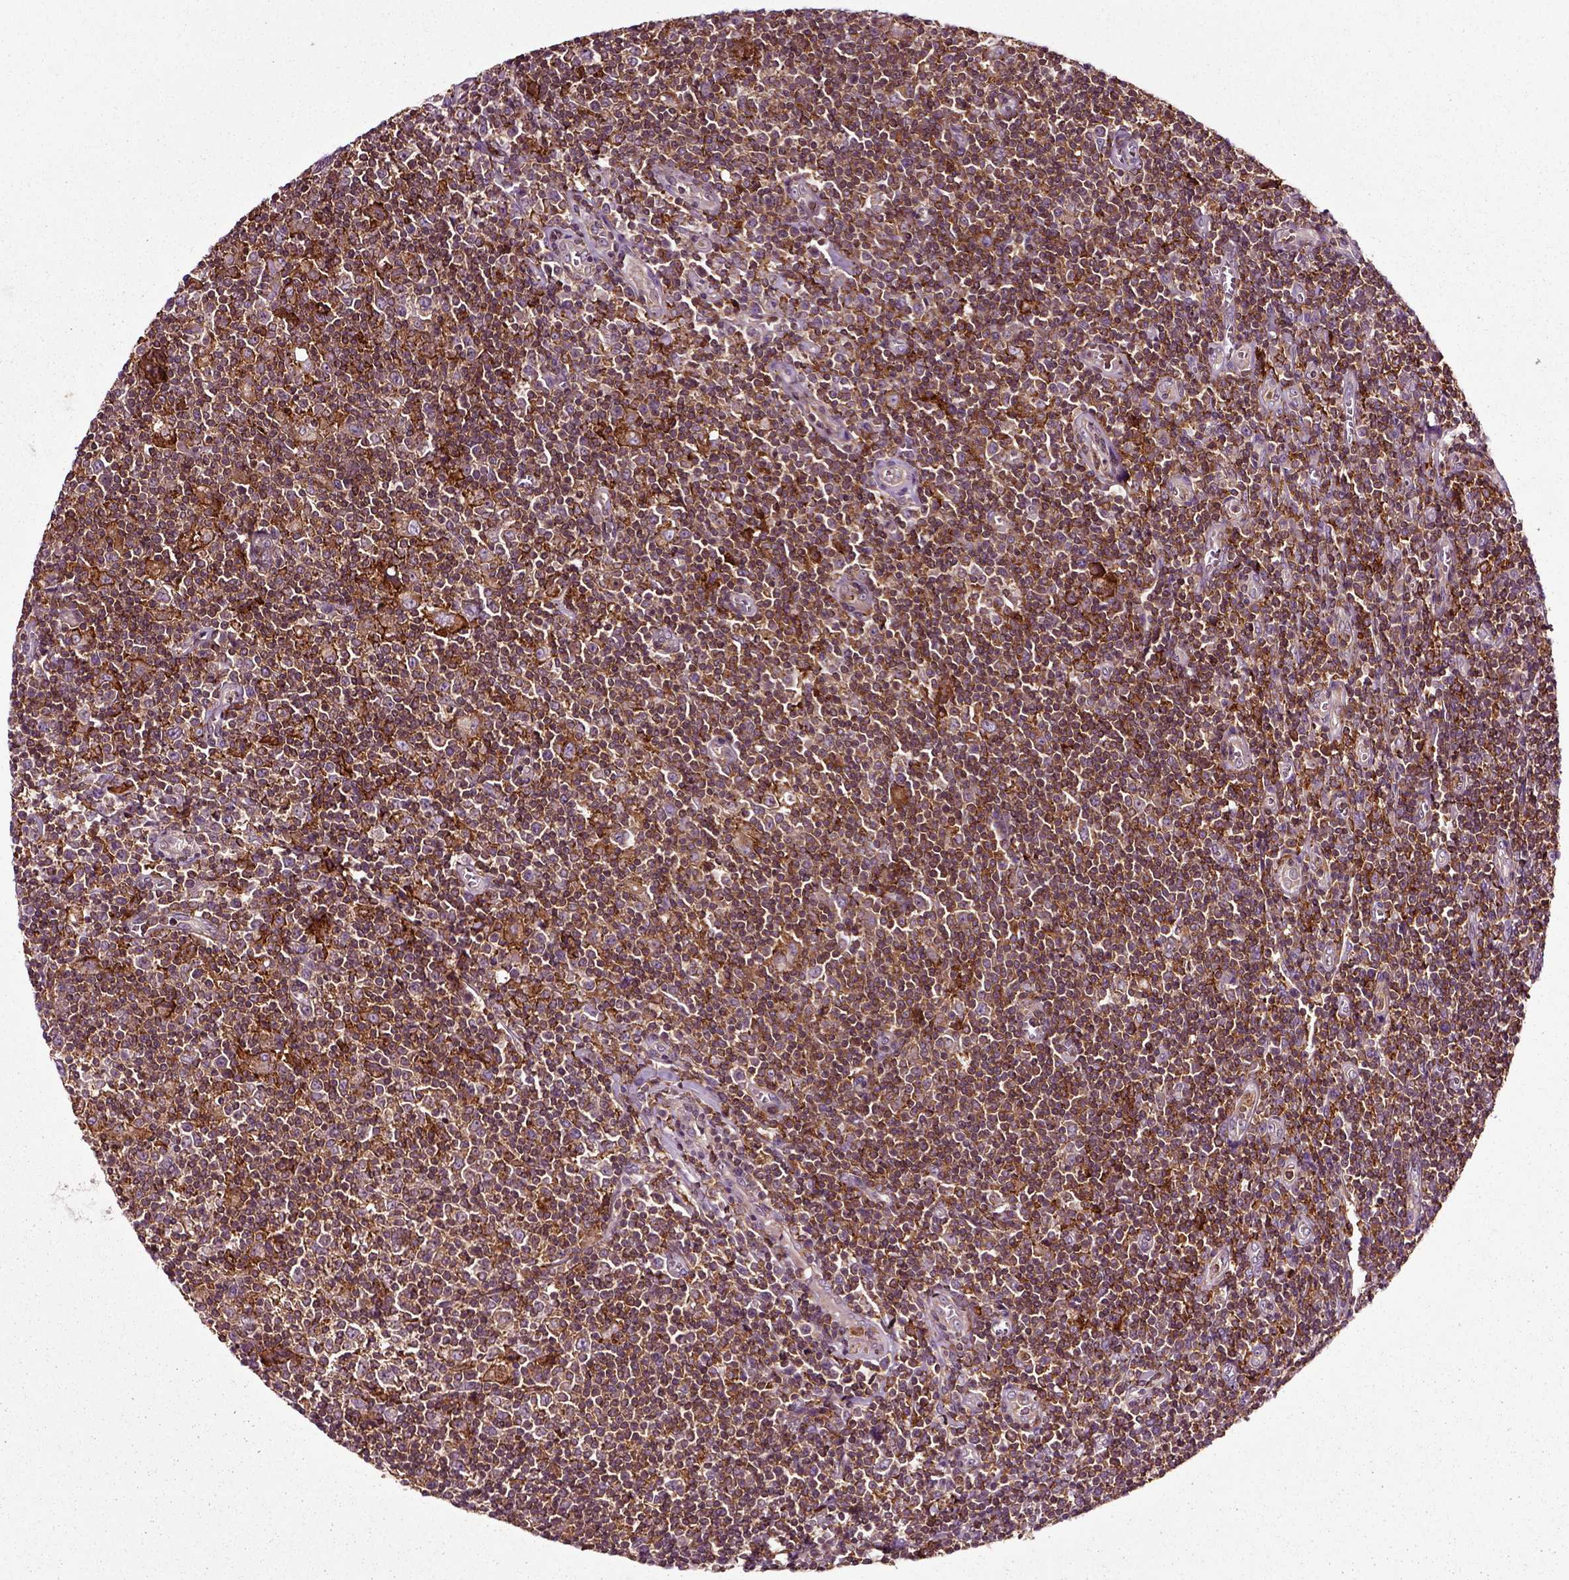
{"staining": {"intensity": "moderate", "quantity": ">75%", "location": "cytoplasmic/membranous"}, "tissue": "lymphoma", "cell_type": "Tumor cells", "image_type": "cancer", "snomed": [{"axis": "morphology", "description": "Hodgkin's disease, NOS"}, {"axis": "topography", "description": "Lymph node"}], "caption": "Immunohistochemistry of lymphoma reveals medium levels of moderate cytoplasmic/membranous expression in approximately >75% of tumor cells.", "gene": "RHOF", "patient": {"sex": "male", "age": 40}}